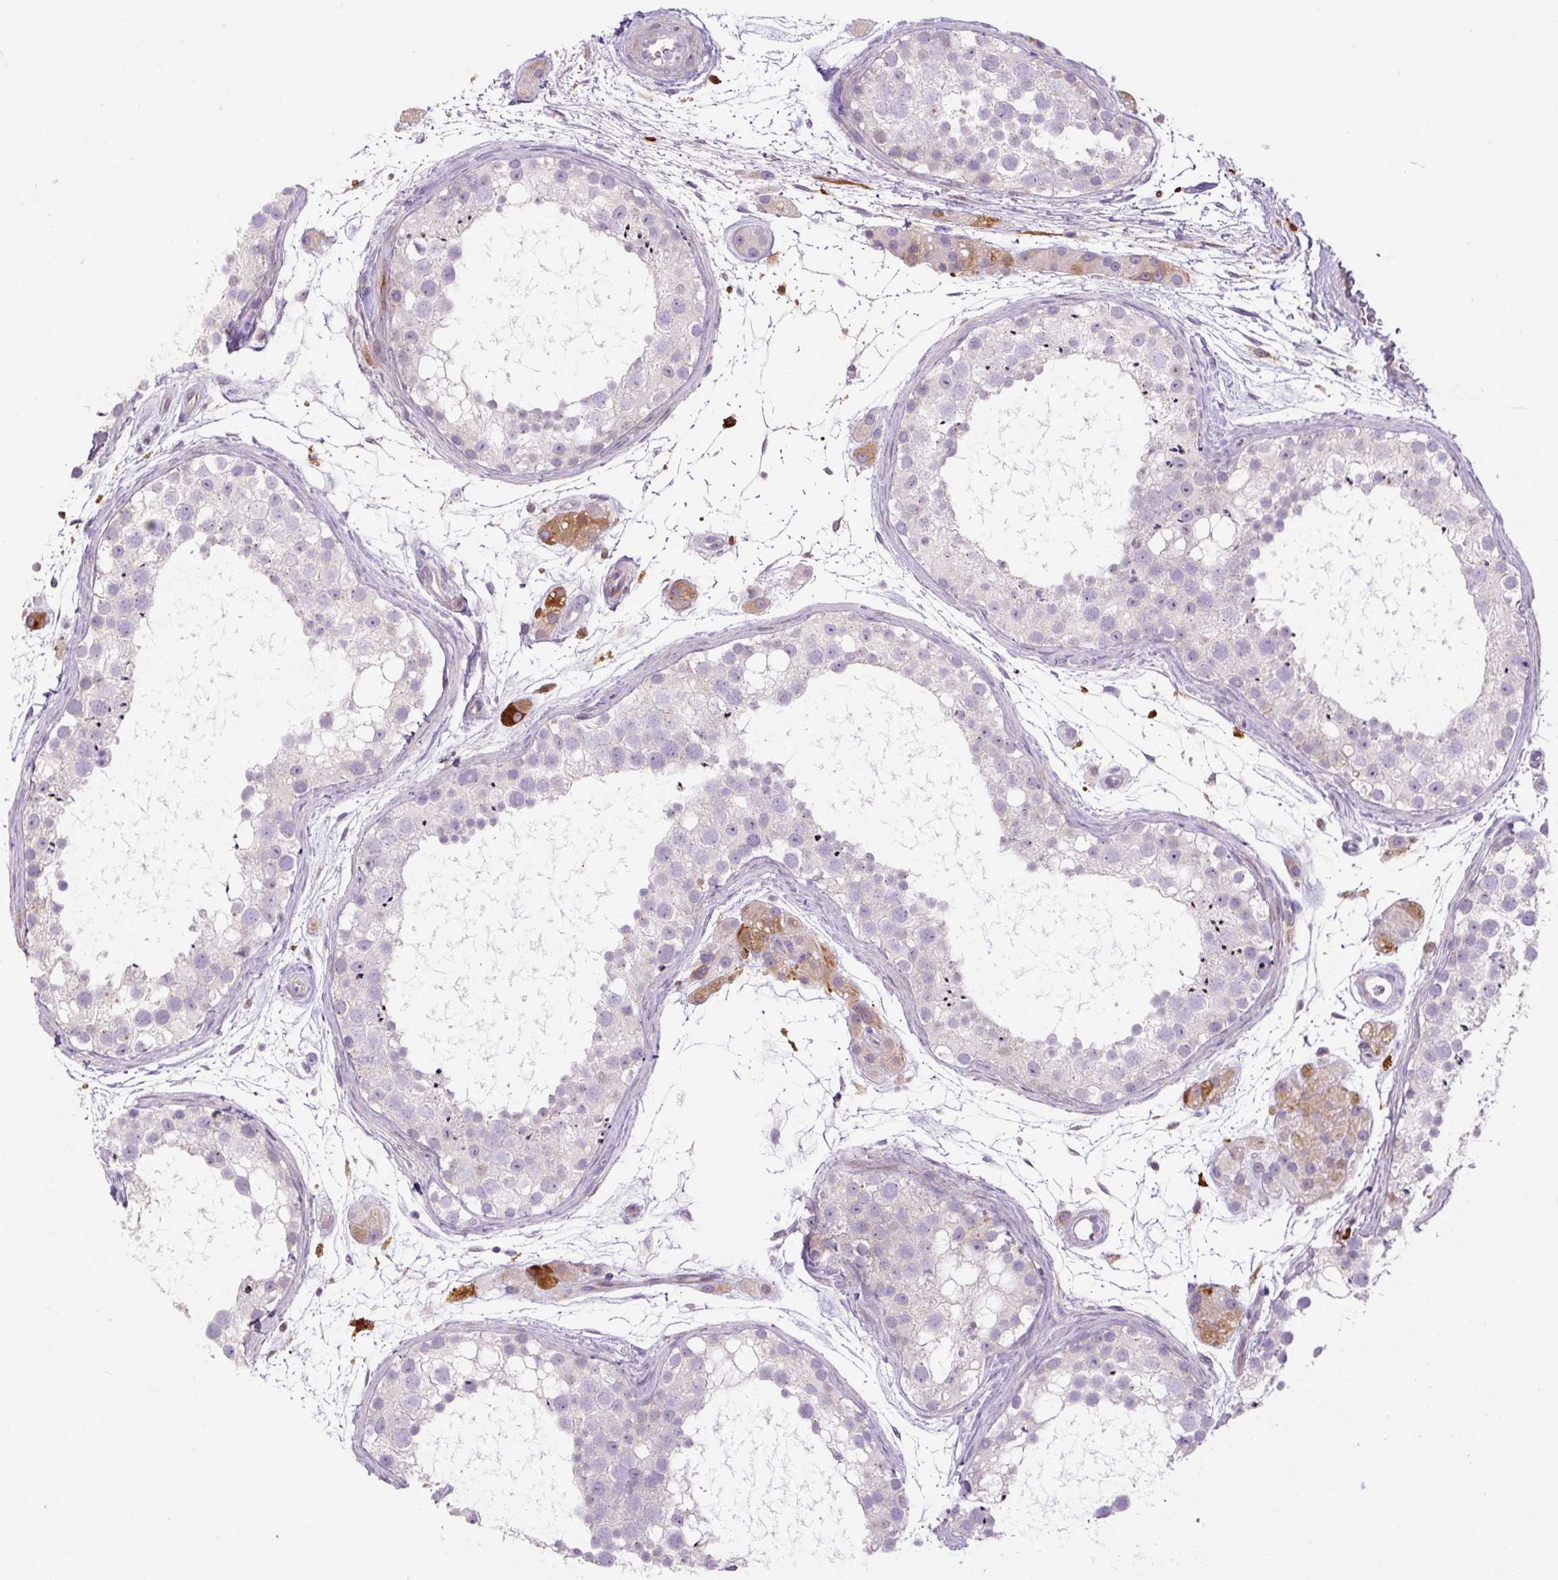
{"staining": {"intensity": "negative", "quantity": "none", "location": "none"}, "tissue": "testis", "cell_type": "Cells in seminiferous ducts", "image_type": "normal", "snomed": [{"axis": "morphology", "description": "Normal tissue, NOS"}, {"axis": "topography", "description": "Testis"}], "caption": "Testis stained for a protein using IHC shows no expression cells in seminiferous ducts.", "gene": "FUT10", "patient": {"sex": "male", "age": 41}}